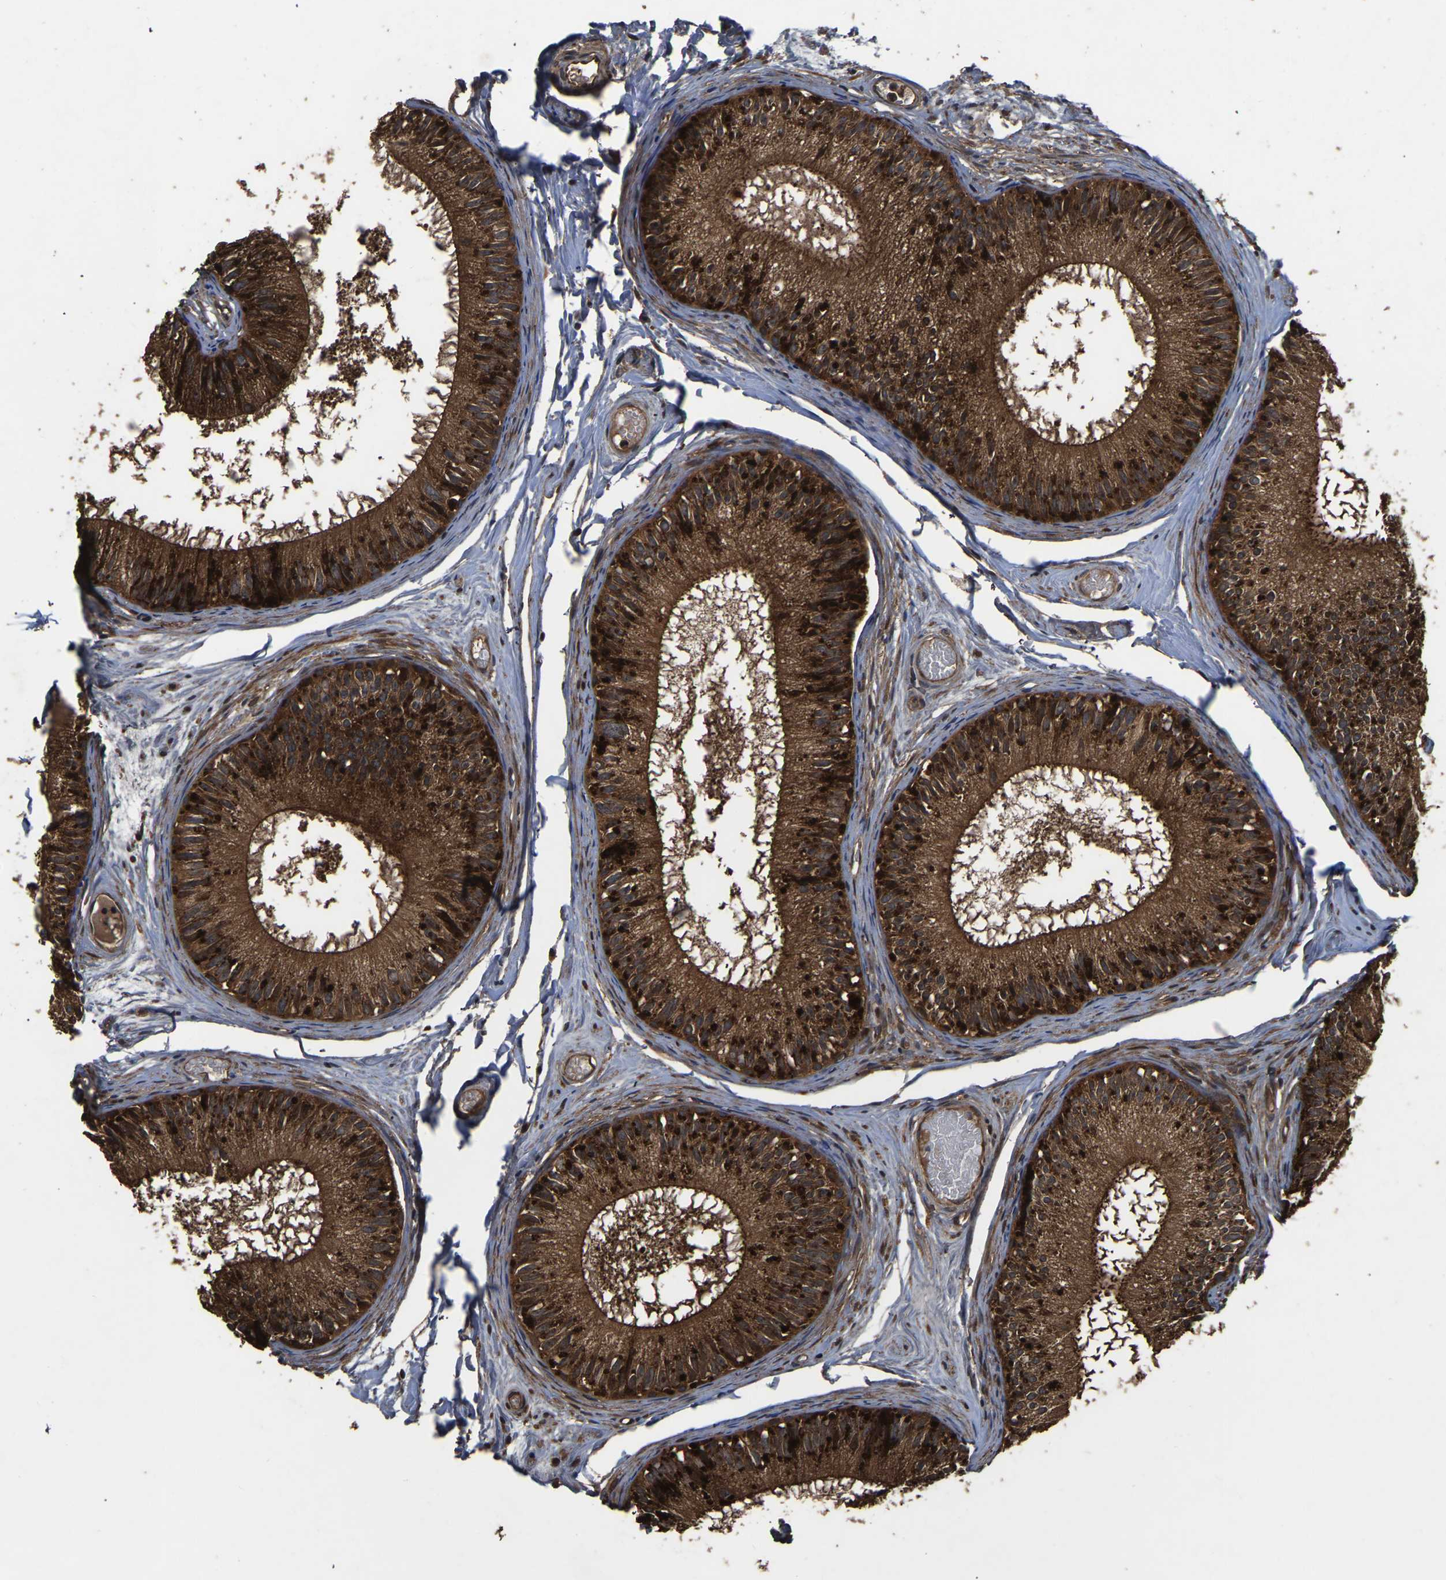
{"staining": {"intensity": "strong", "quantity": ">75%", "location": "cytoplasmic/membranous"}, "tissue": "epididymis", "cell_type": "Glandular cells", "image_type": "normal", "snomed": [{"axis": "morphology", "description": "Normal tissue, NOS"}, {"axis": "topography", "description": "Epididymis"}], "caption": "Immunohistochemistry histopathology image of unremarkable human epididymis stained for a protein (brown), which exhibits high levels of strong cytoplasmic/membranous expression in about >75% of glandular cells.", "gene": "CRYZL1", "patient": {"sex": "male", "age": 46}}